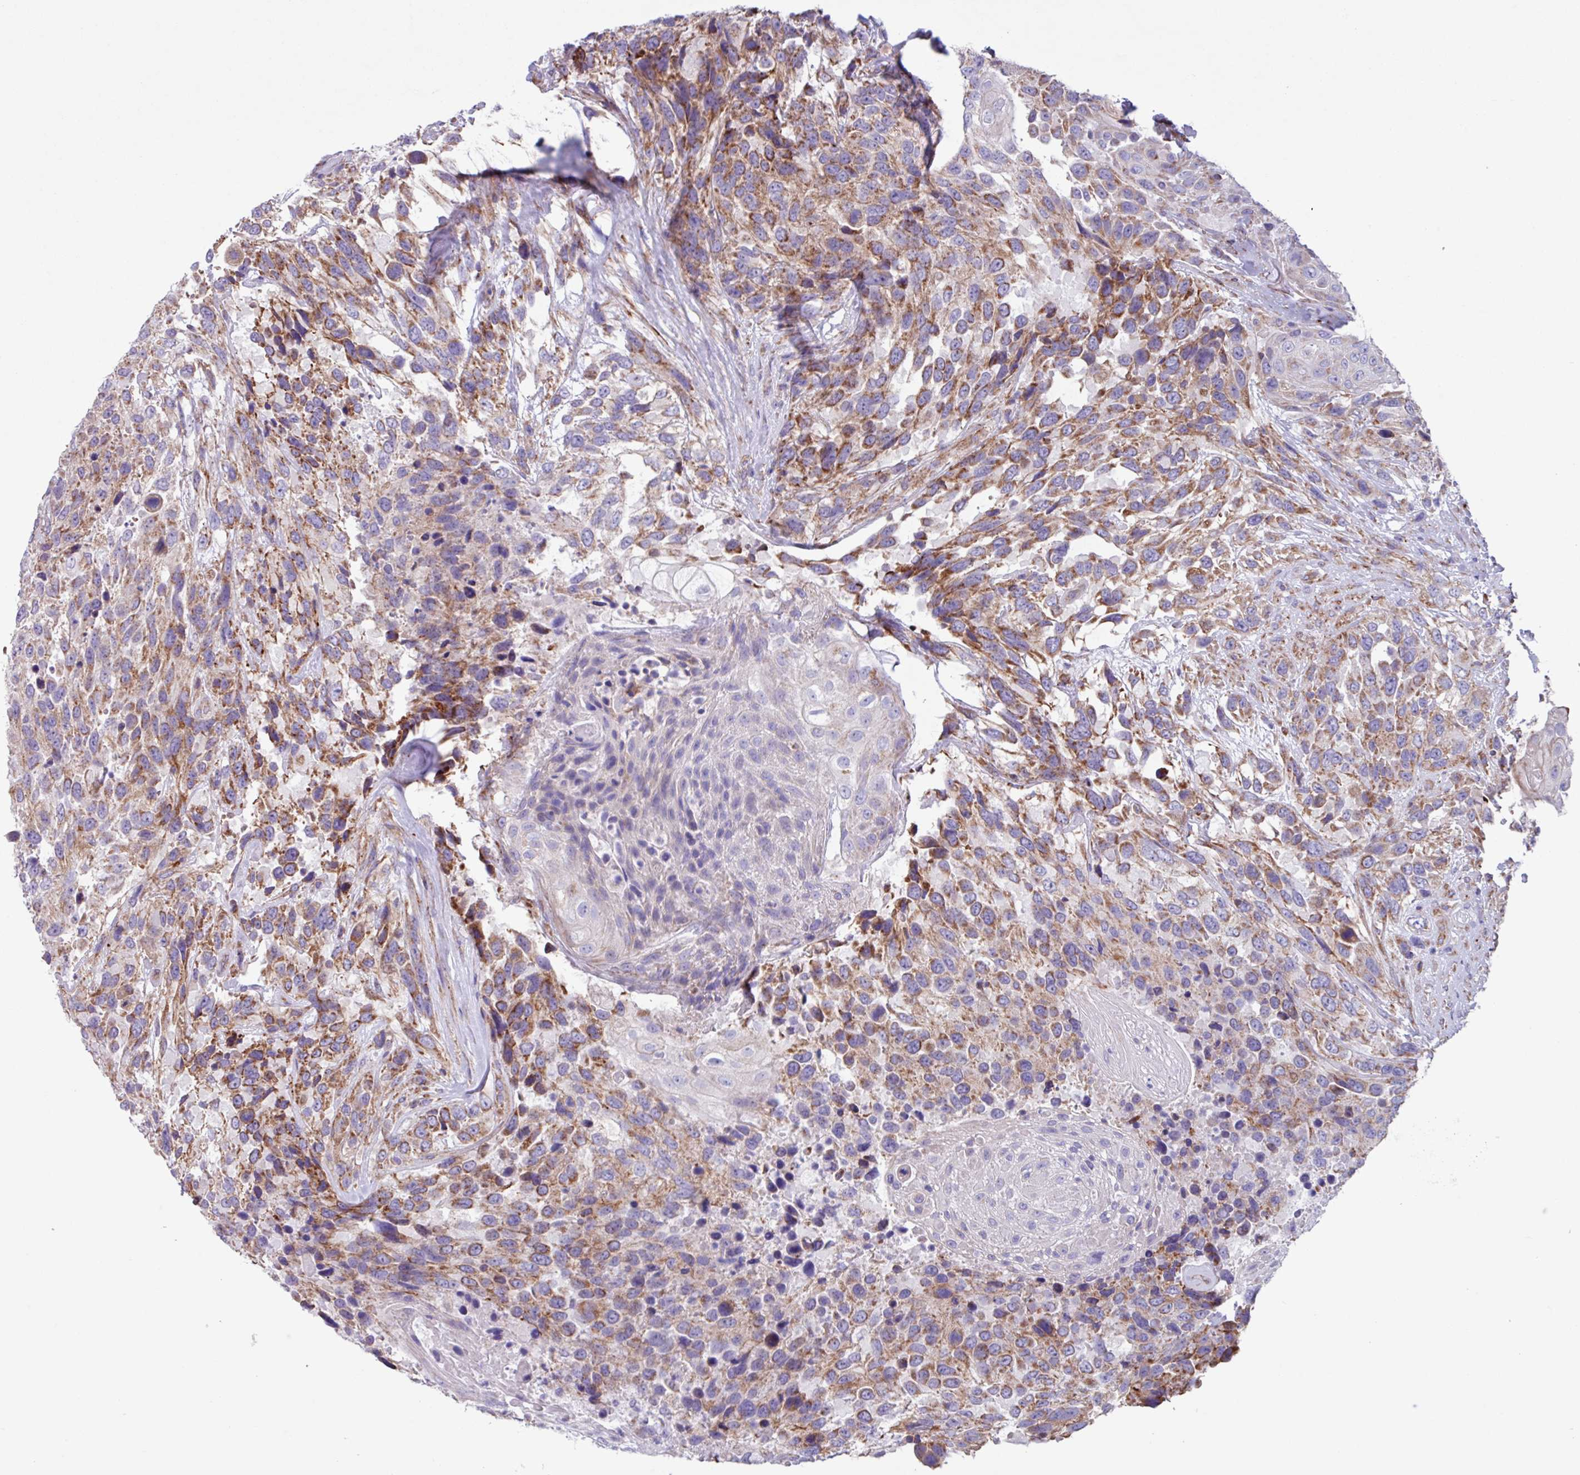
{"staining": {"intensity": "moderate", "quantity": ">75%", "location": "cytoplasmic/membranous"}, "tissue": "urothelial cancer", "cell_type": "Tumor cells", "image_type": "cancer", "snomed": [{"axis": "morphology", "description": "Urothelial carcinoma, High grade"}, {"axis": "topography", "description": "Urinary bladder"}], "caption": "Protein expression analysis of human high-grade urothelial carcinoma reveals moderate cytoplasmic/membranous positivity in approximately >75% of tumor cells.", "gene": "OTULIN", "patient": {"sex": "female", "age": 70}}